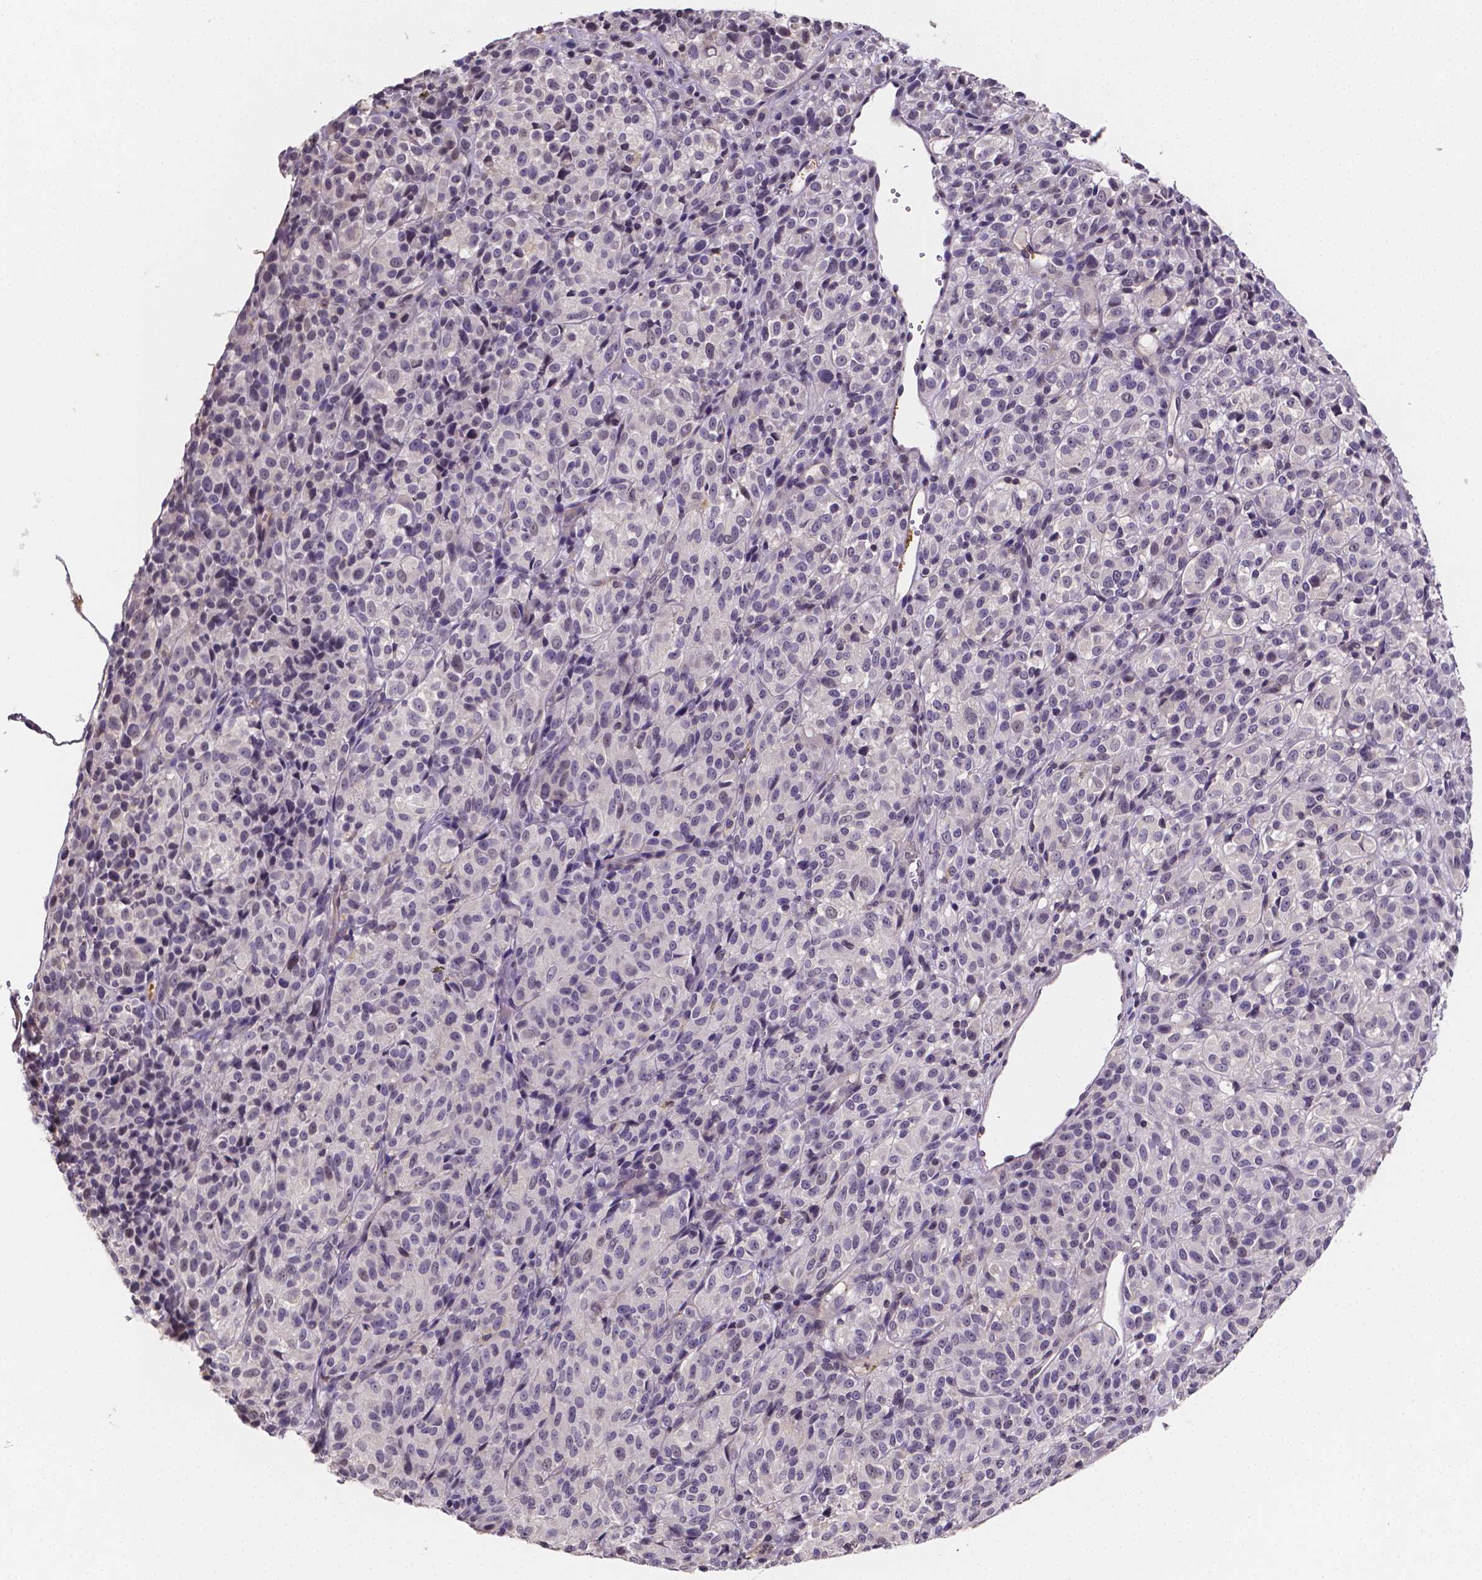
{"staining": {"intensity": "negative", "quantity": "none", "location": "none"}, "tissue": "melanoma", "cell_type": "Tumor cells", "image_type": "cancer", "snomed": [{"axis": "morphology", "description": "Malignant melanoma, Metastatic site"}, {"axis": "topography", "description": "Brain"}], "caption": "Immunohistochemistry micrograph of neoplastic tissue: human melanoma stained with DAB (3,3'-diaminobenzidine) shows no significant protein staining in tumor cells. The staining is performed using DAB (3,3'-diaminobenzidine) brown chromogen with nuclei counter-stained in using hematoxylin.", "gene": "NRGN", "patient": {"sex": "female", "age": 56}}